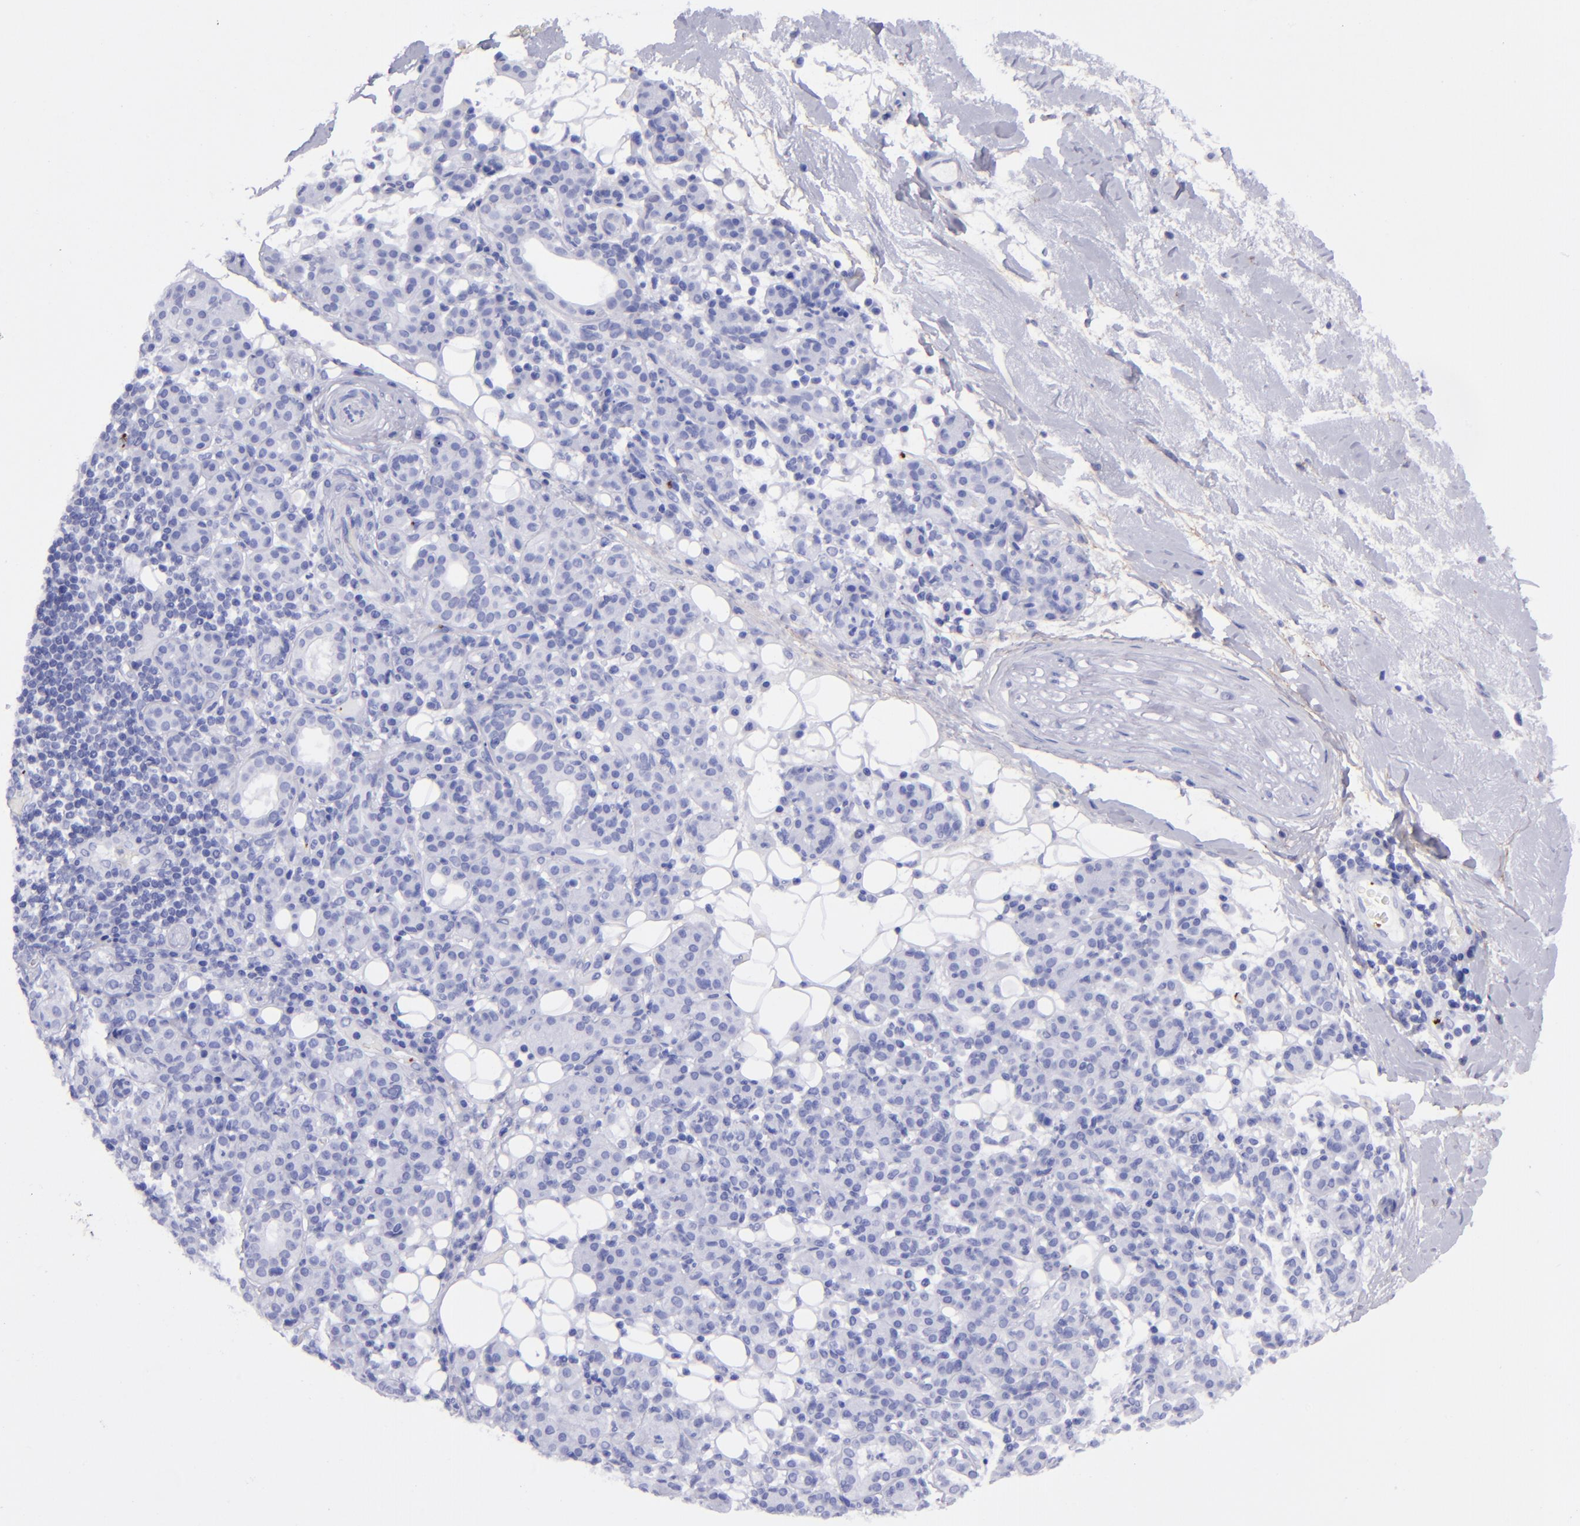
{"staining": {"intensity": "negative", "quantity": "none", "location": "none"}, "tissue": "skin cancer", "cell_type": "Tumor cells", "image_type": "cancer", "snomed": [{"axis": "morphology", "description": "Squamous cell carcinoma, NOS"}, {"axis": "topography", "description": "Skin"}], "caption": "Squamous cell carcinoma (skin) stained for a protein using IHC shows no positivity tumor cells.", "gene": "EFCAB13", "patient": {"sex": "male", "age": 84}}